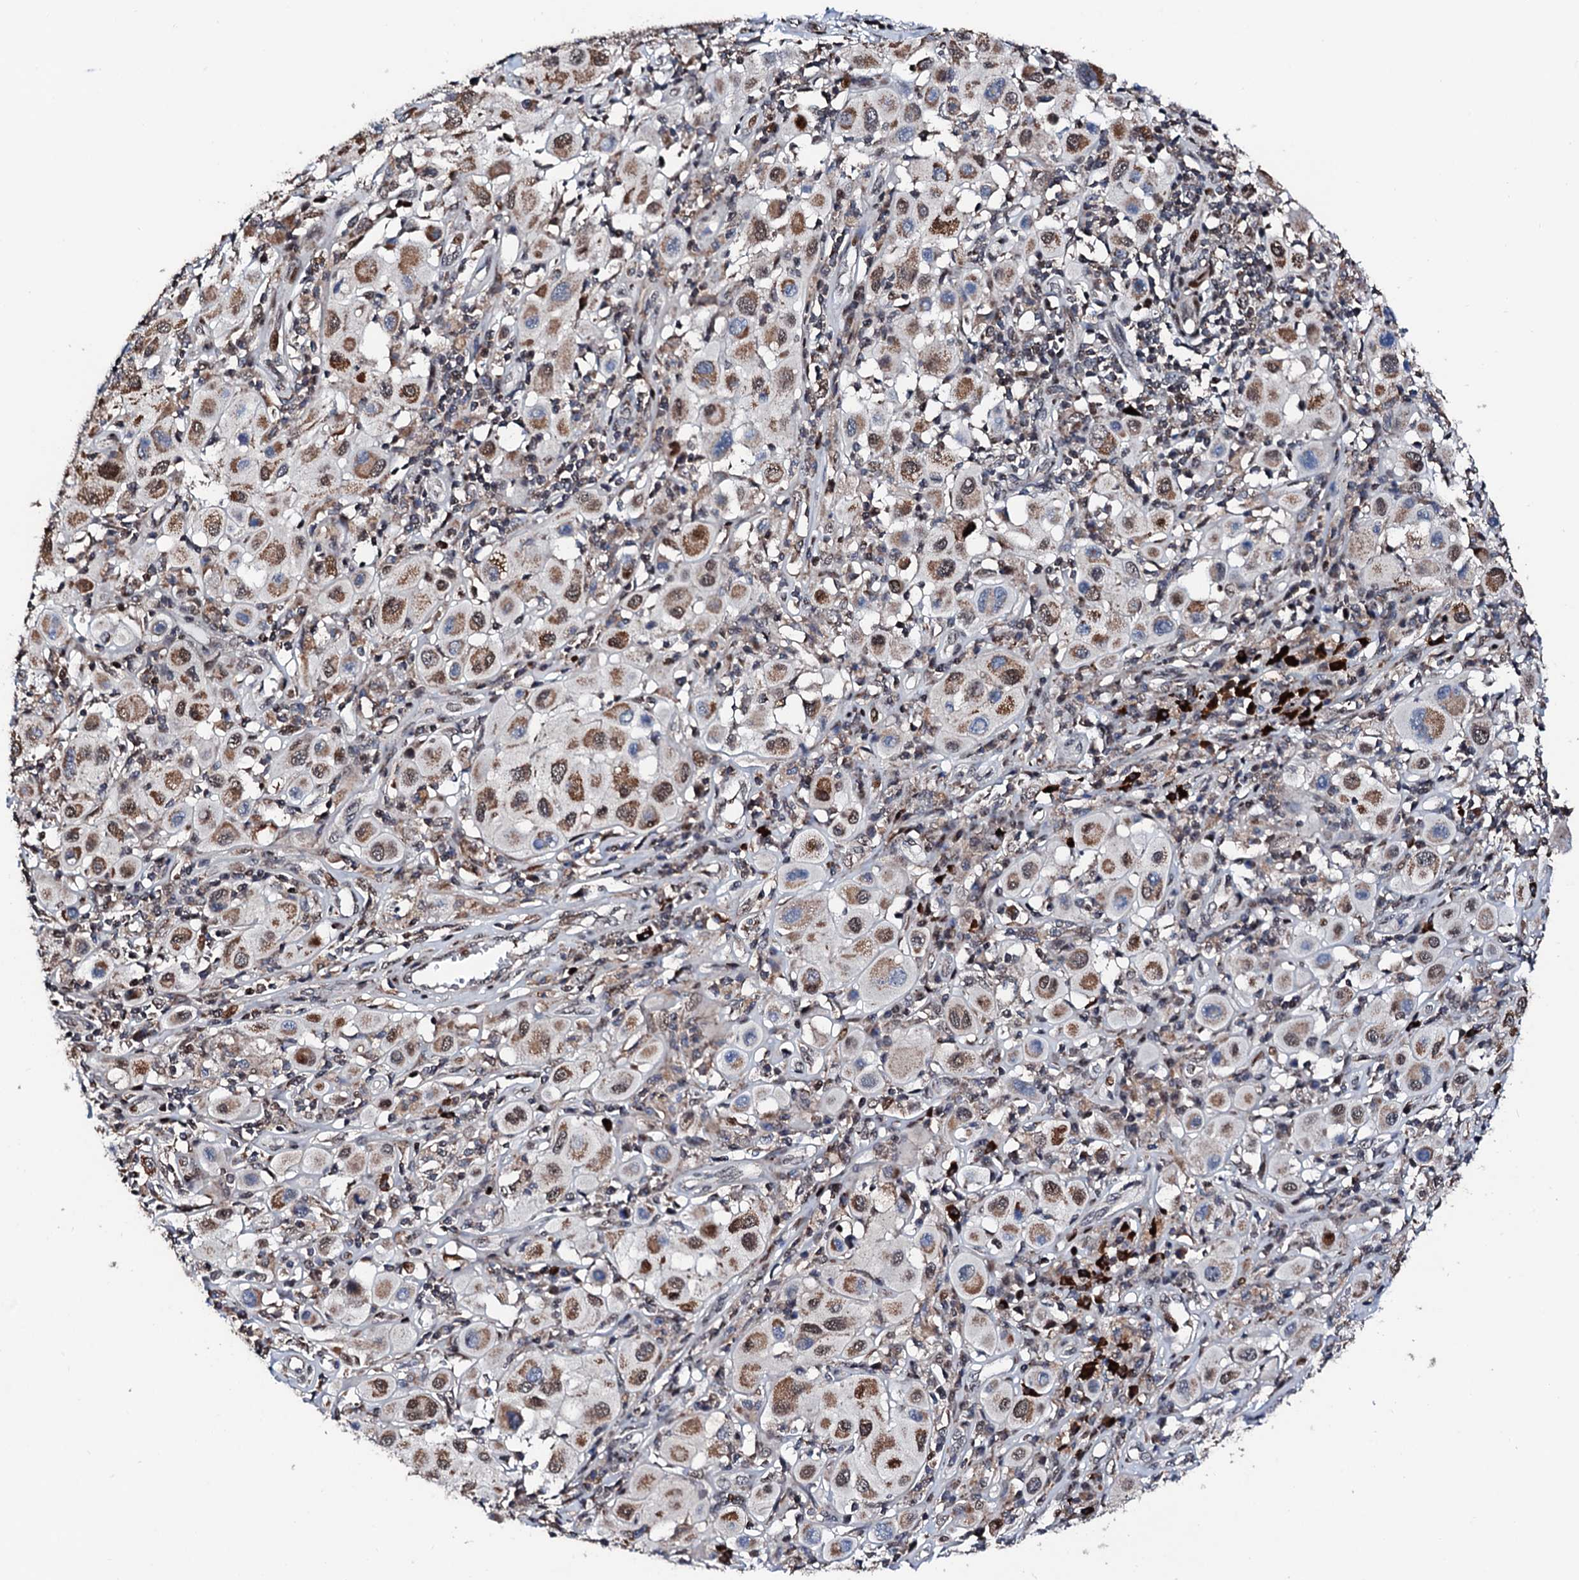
{"staining": {"intensity": "moderate", "quantity": ">75%", "location": "cytoplasmic/membranous,nuclear"}, "tissue": "melanoma", "cell_type": "Tumor cells", "image_type": "cancer", "snomed": [{"axis": "morphology", "description": "Malignant melanoma, Metastatic site"}, {"axis": "topography", "description": "Skin"}], "caption": "Immunohistochemical staining of malignant melanoma (metastatic site) displays moderate cytoplasmic/membranous and nuclear protein expression in approximately >75% of tumor cells.", "gene": "KIF18A", "patient": {"sex": "male", "age": 41}}